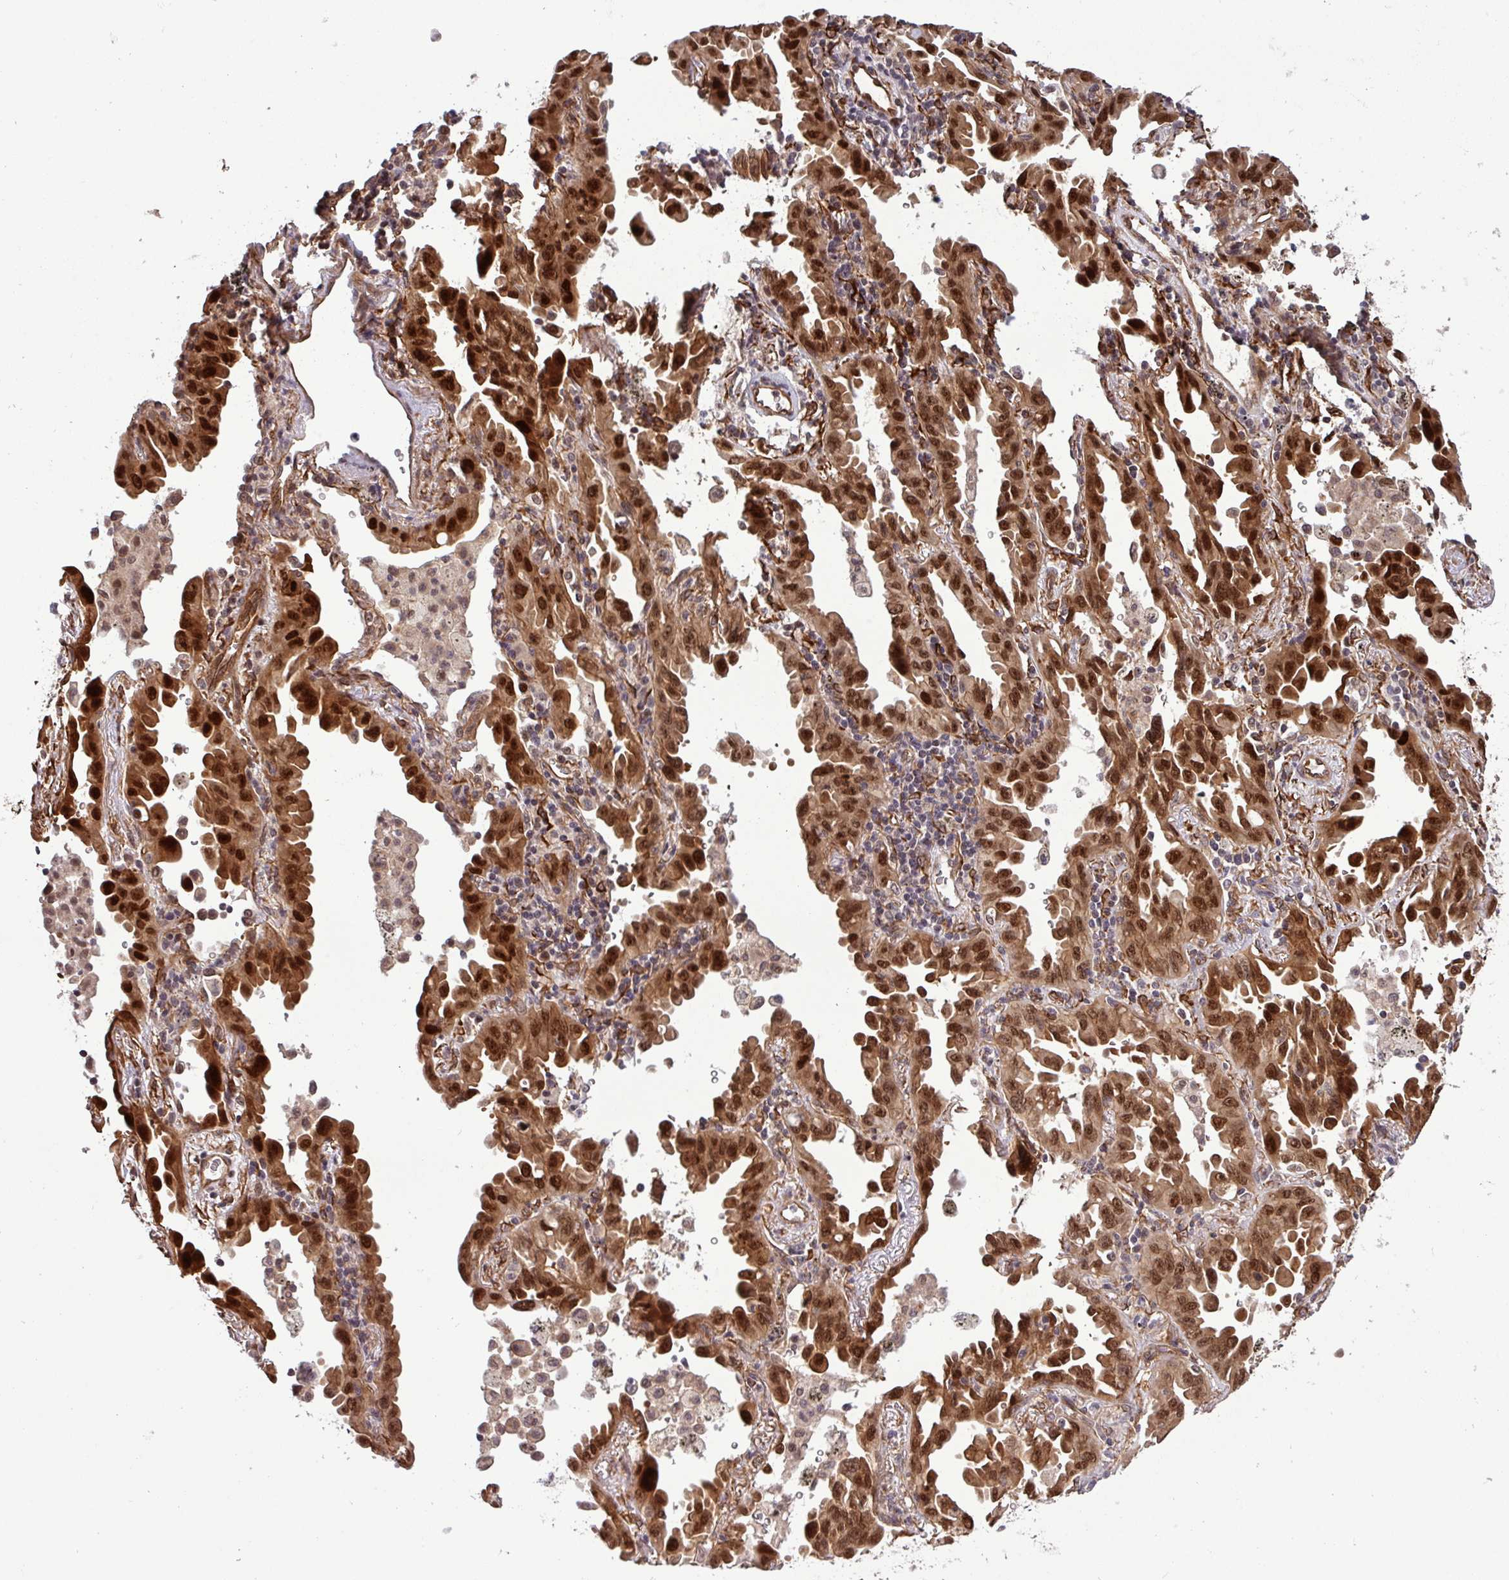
{"staining": {"intensity": "strong", "quantity": ">75%", "location": "cytoplasmic/membranous,nuclear"}, "tissue": "lung cancer", "cell_type": "Tumor cells", "image_type": "cancer", "snomed": [{"axis": "morphology", "description": "Adenocarcinoma, NOS"}, {"axis": "topography", "description": "Lung"}], "caption": "A micrograph of lung cancer (adenocarcinoma) stained for a protein shows strong cytoplasmic/membranous and nuclear brown staining in tumor cells.", "gene": "C7orf50", "patient": {"sex": "male", "age": 68}}